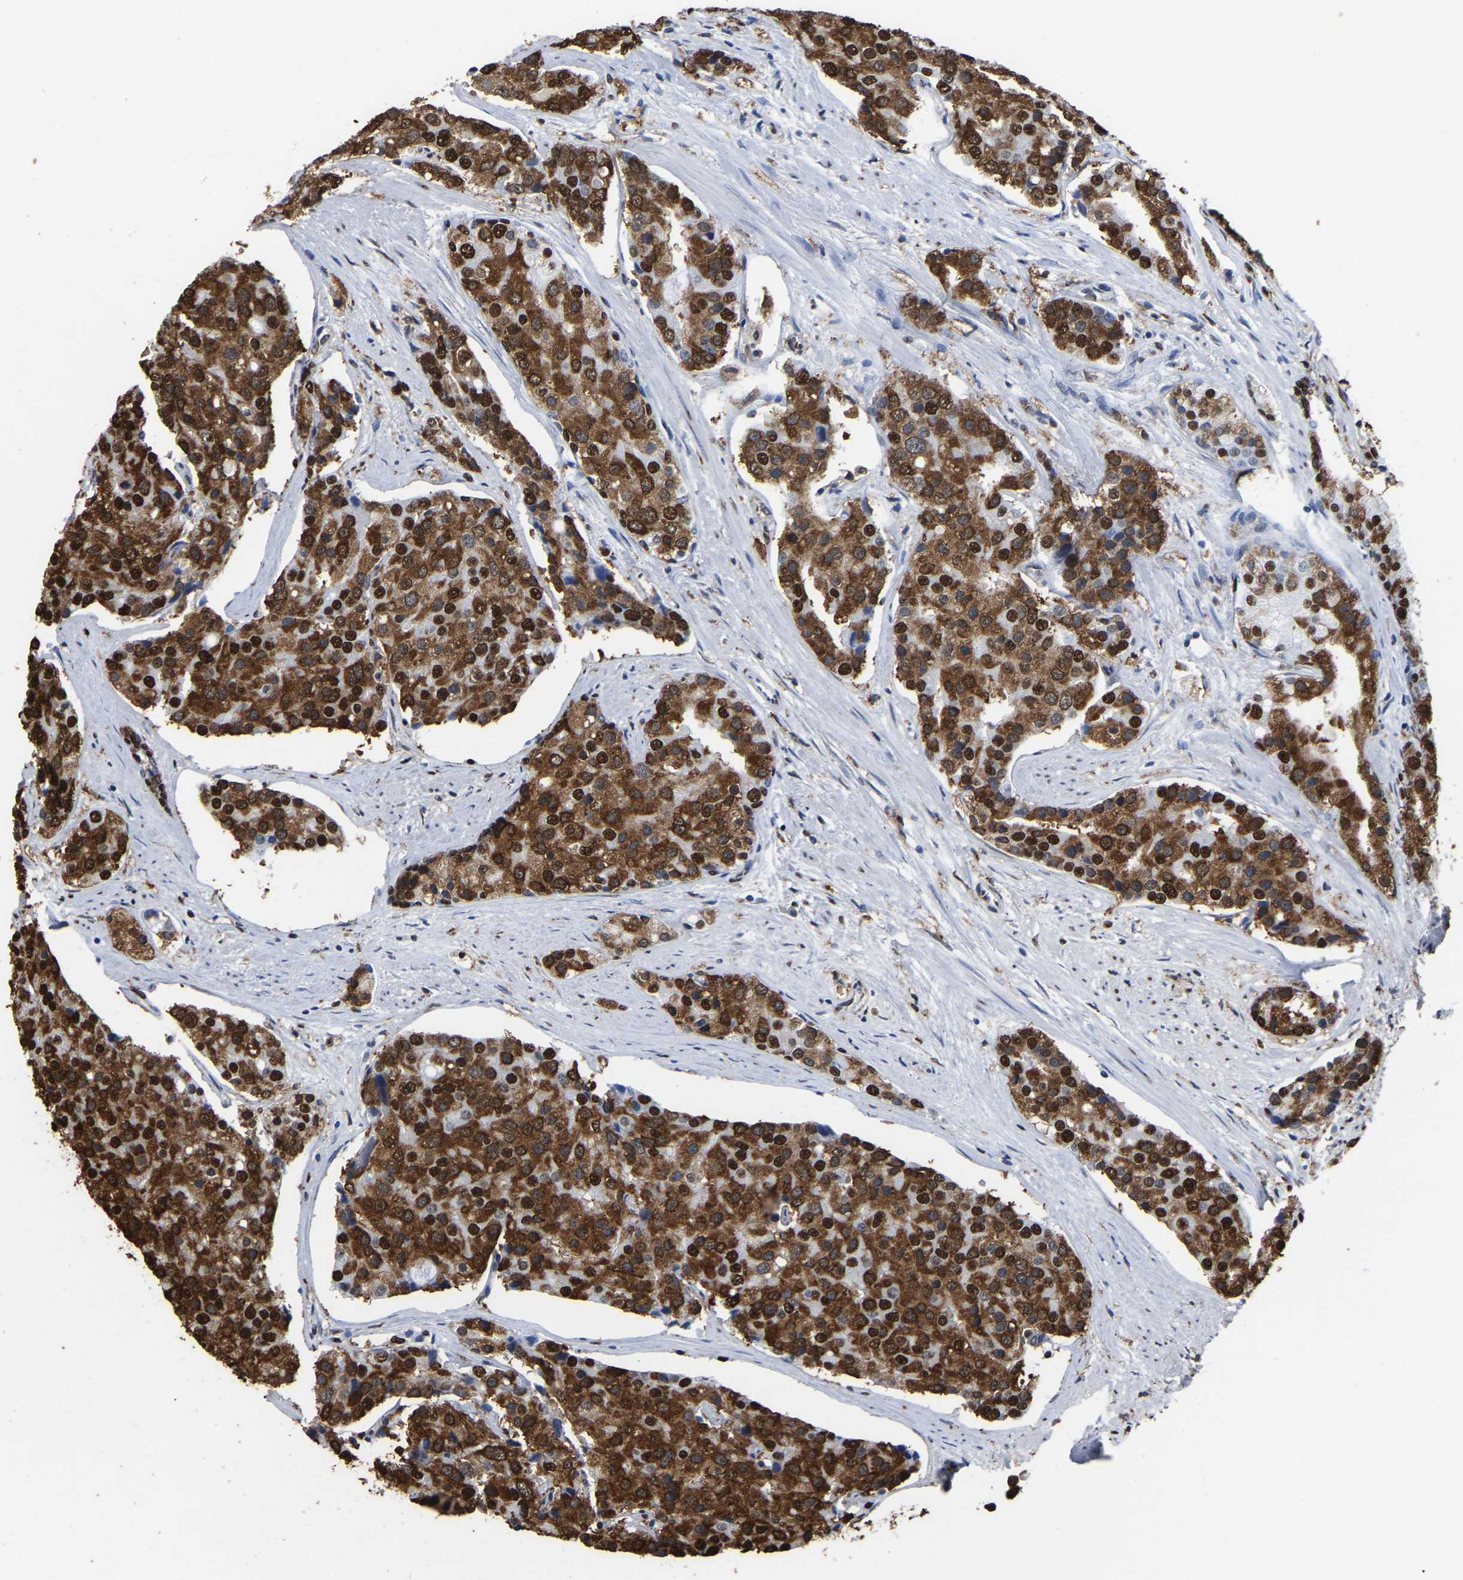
{"staining": {"intensity": "strong", "quantity": ">75%", "location": "cytoplasmic/membranous,nuclear"}, "tissue": "prostate cancer", "cell_type": "Tumor cells", "image_type": "cancer", "snomed": [{"axis": "morphology", "description": "Adenocarcinoma, High grade"}, {"axis": "topography", "description": "Prostate"}], "caption": "Prostate cancer (high-grade adenocarcinoma) stained with a protein marker displays strong staining in tumor cells.", "gene": "RBL2", "patient": {"sex": "male", "age": 50}}